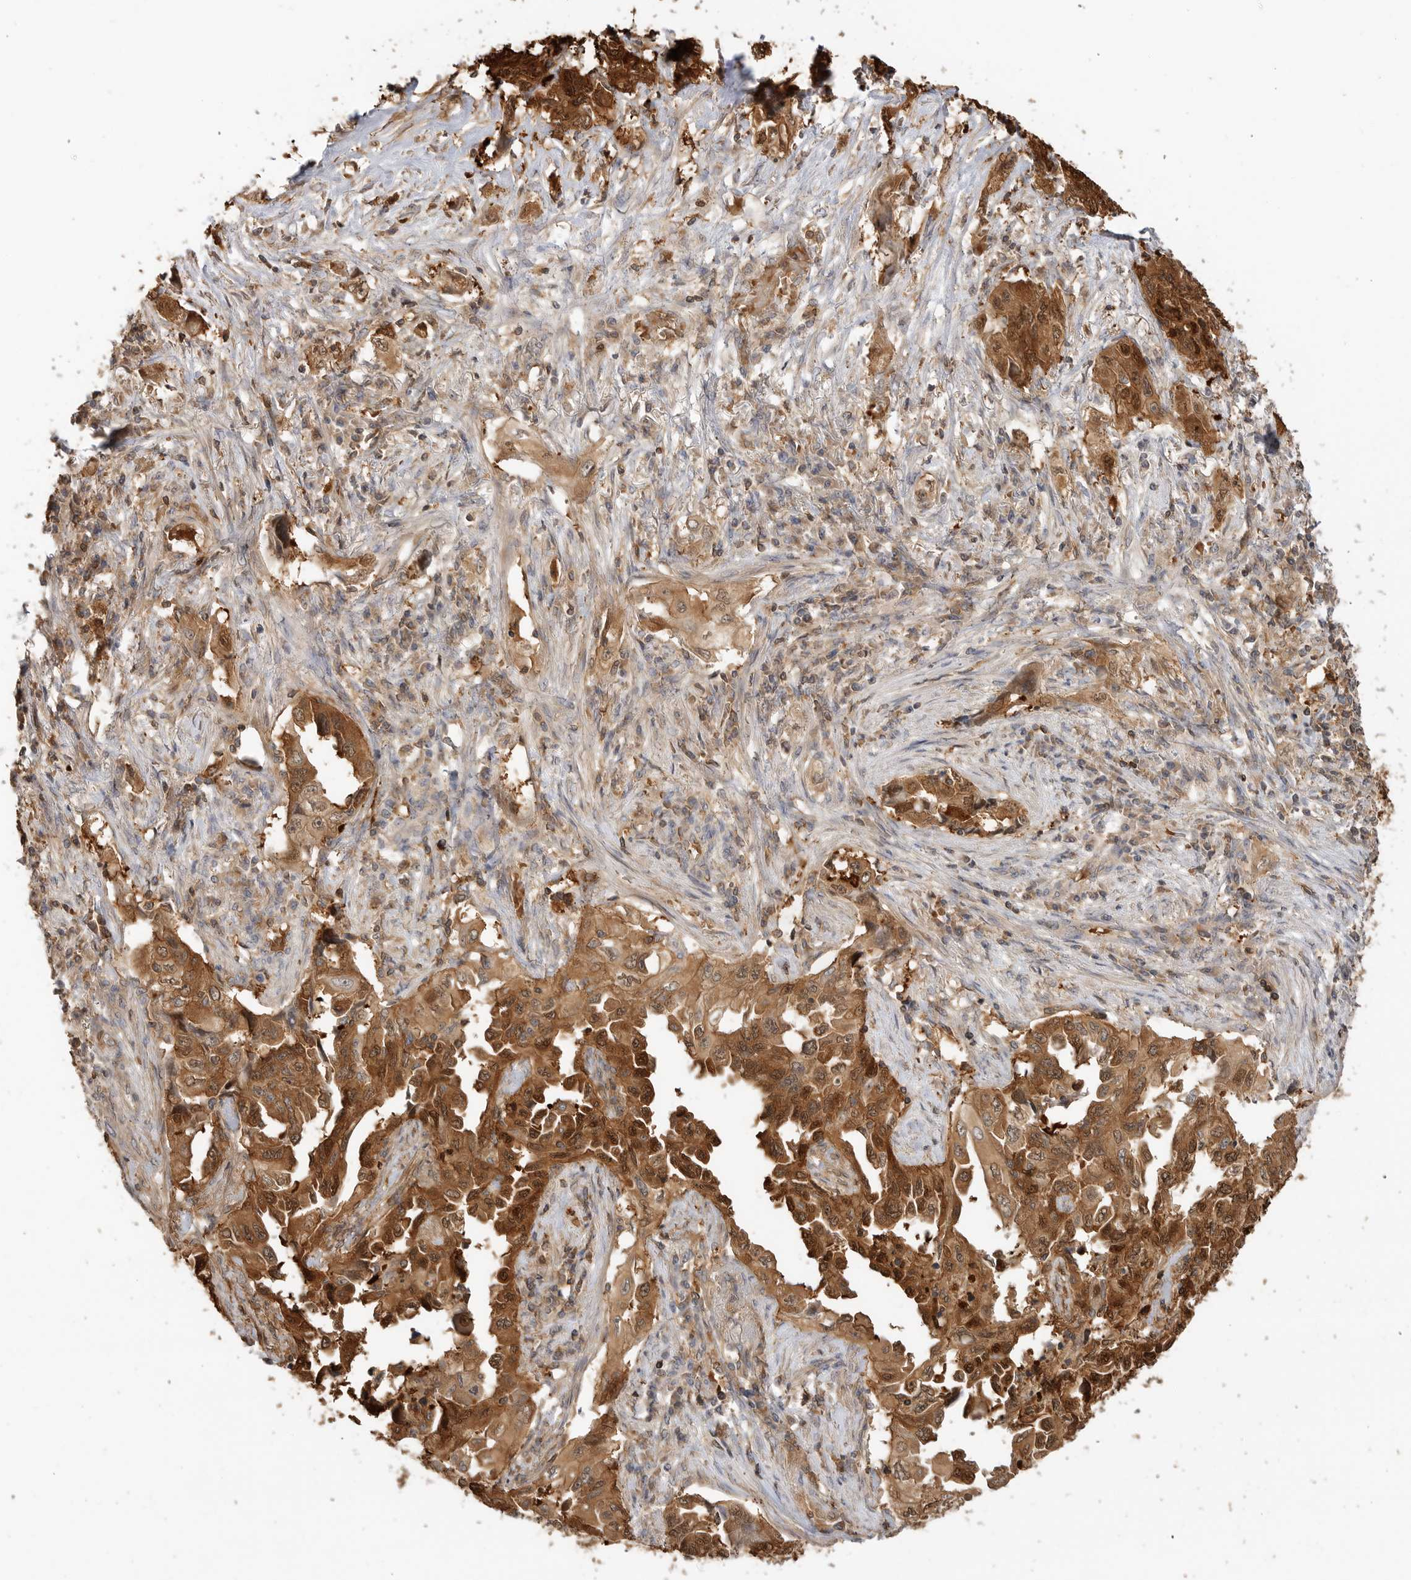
{"staining": {"intensity": "strong", "quantity": ">75%", "location": "cytoplasmic/membranous,nuclear"}, "tissue": "lung cancer", "cell_type": "Tumor cells", "image_type": "cancer", "snomed": [{"axis": "morphology", "description": "Adenocarcinoma, NOS"}, {"axis": "topography", "description": "Lung"}], "caption": "An immunohistochemistry photomicrograph of tumor tissue is shown. Protein staining in brown highlights strong cytoplasmic/membranous and nuclear positivity in adenocarcinoma (lung) within tumor cells.", "gene": "CLDN12", "patient": {"sex": "female", "age": 51}}